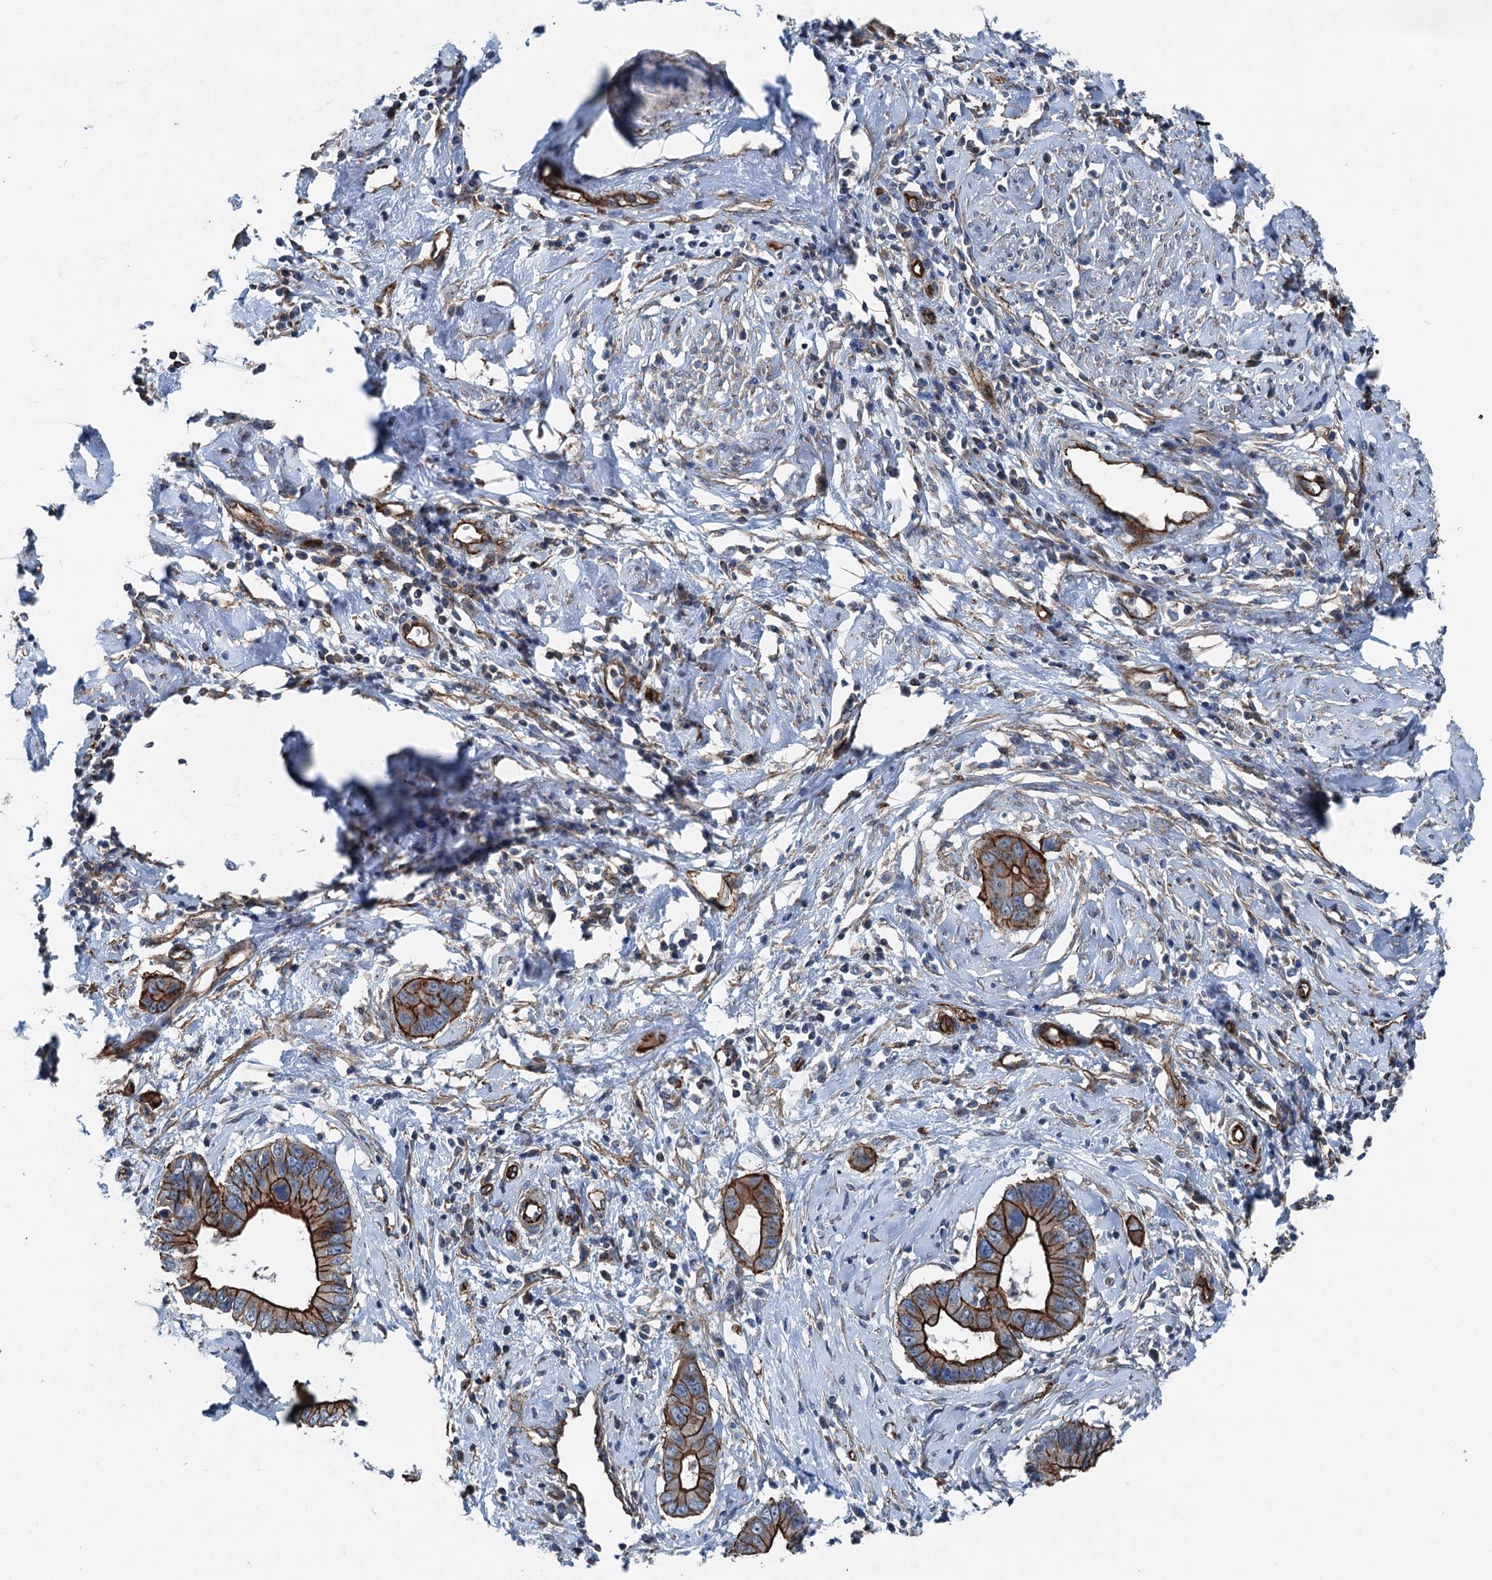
{"staining": {"intensity": "strong", "quantity": ">75%", "location": "cytoplasmic/membranous"}, "tissue": "cervical cancer", "cell_type": "Tumor cells", "image_type": "cancer", "snomed": [{"axis": "morphology", "description": "Adenocarcinoma, NOS"}, {"axis": "topography", "description": "Cervix"}], "caption": "About >75% of tumor cells in human cervical adenocarcinoma display strong cytoplasmic/membranous protein staining as visualized by brown immunohistochemical staining.", "gene": "NMRAL1", "patient": {"sex": "female", "age": 44}}